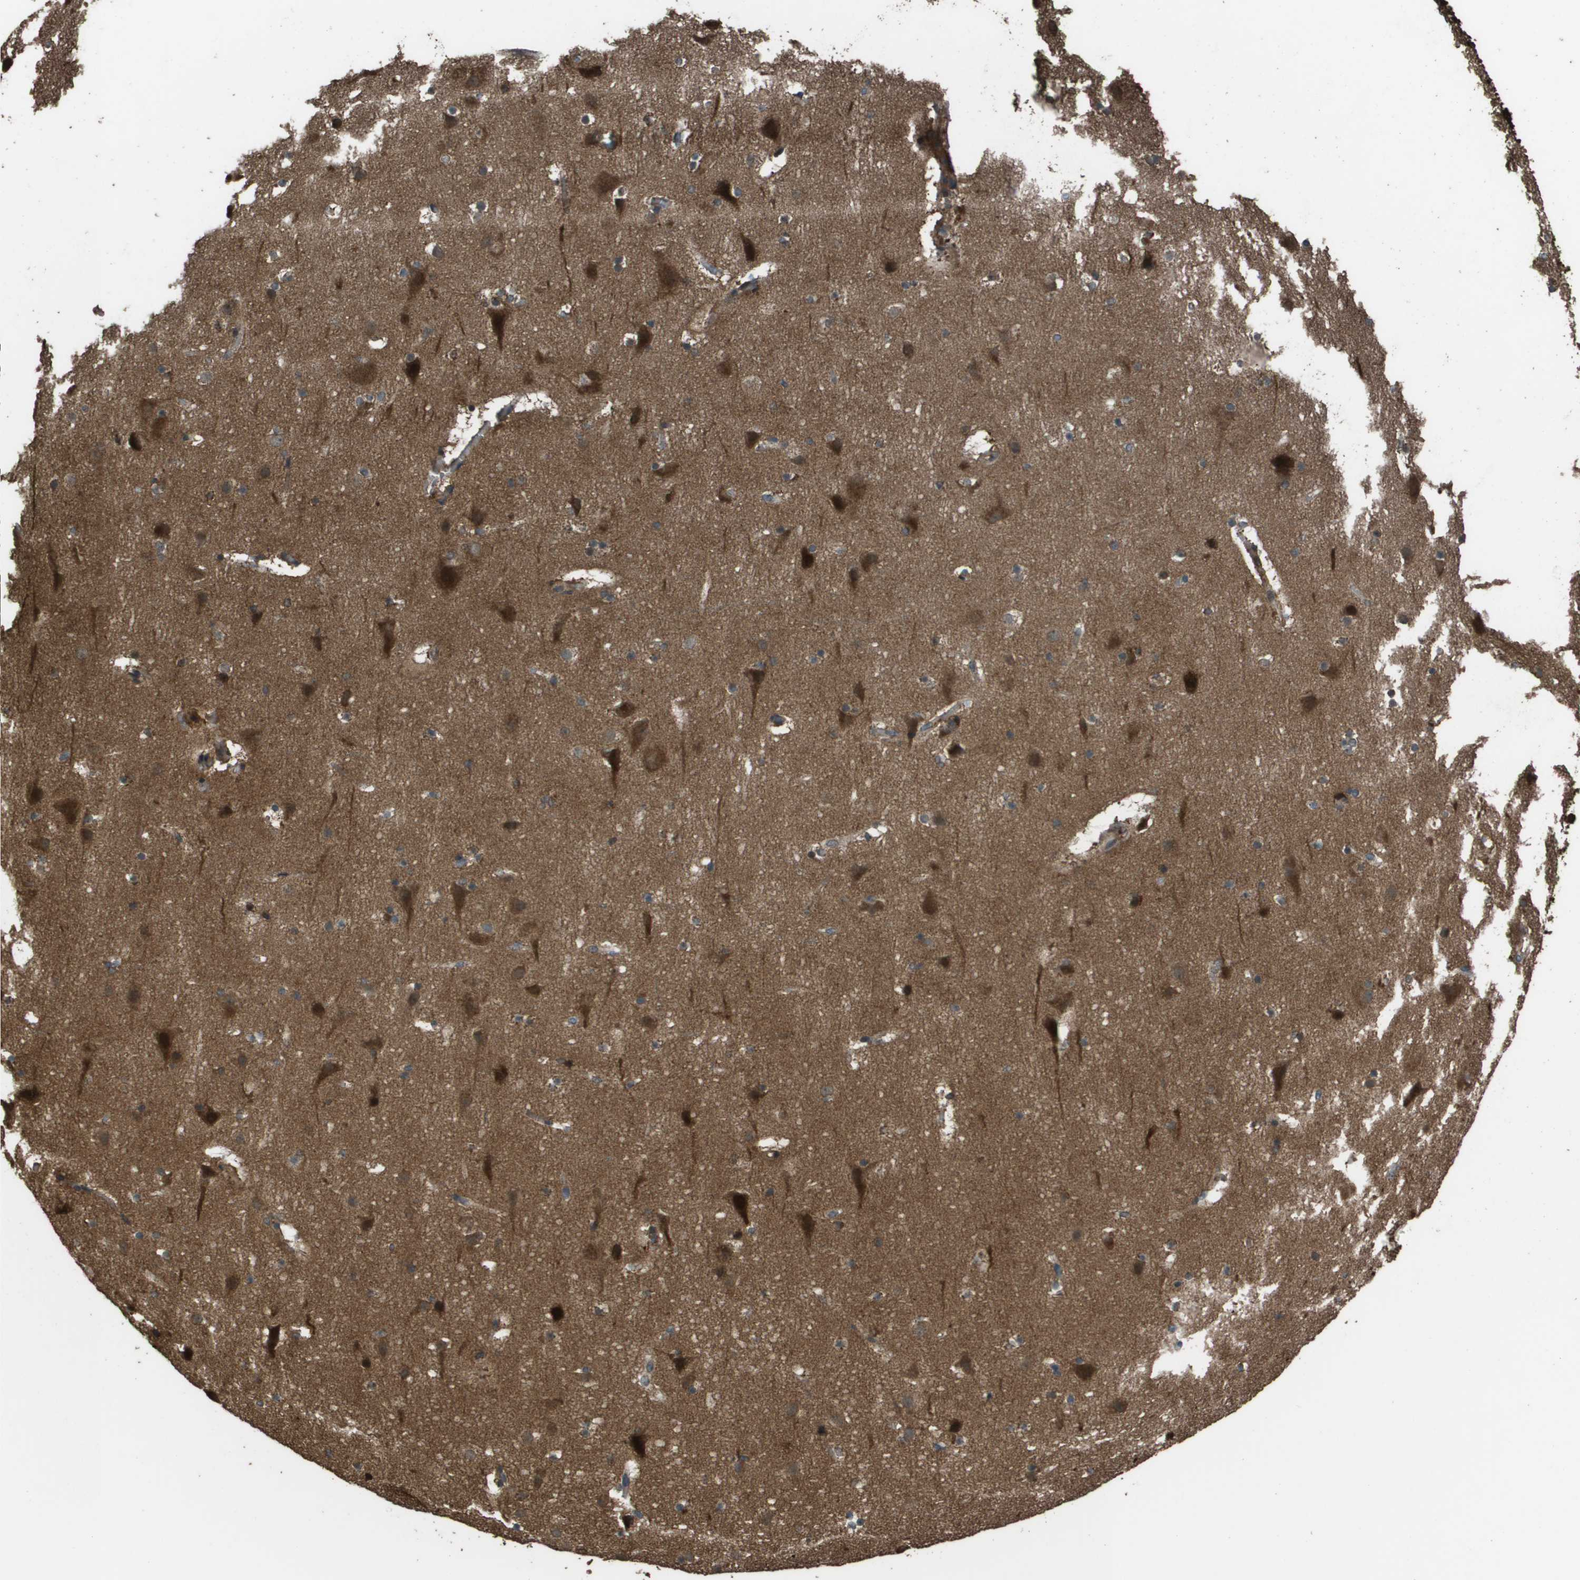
{"staining": {"intensity": "moderate", "quantity": ">75%", "location": "cytoplasmic/membranous"}, "tissue": "cerebral cortex", "cell_type": "Endothelial cells", "image_type": "normal", "snomed": [{"axis": "morphology", "description": "Normal tissue, NOS"}, {"axis": "topography", "description": "Cerebral cortex"}], "caption": "Immunohistochemical staining of benign human cerebral cortex displays moderate cytoplasmic/membranous protein positivity in approximately >75% of endothelial cells.", "gene": "FIG4", "patient": {"sex": "male", "age": 45}}